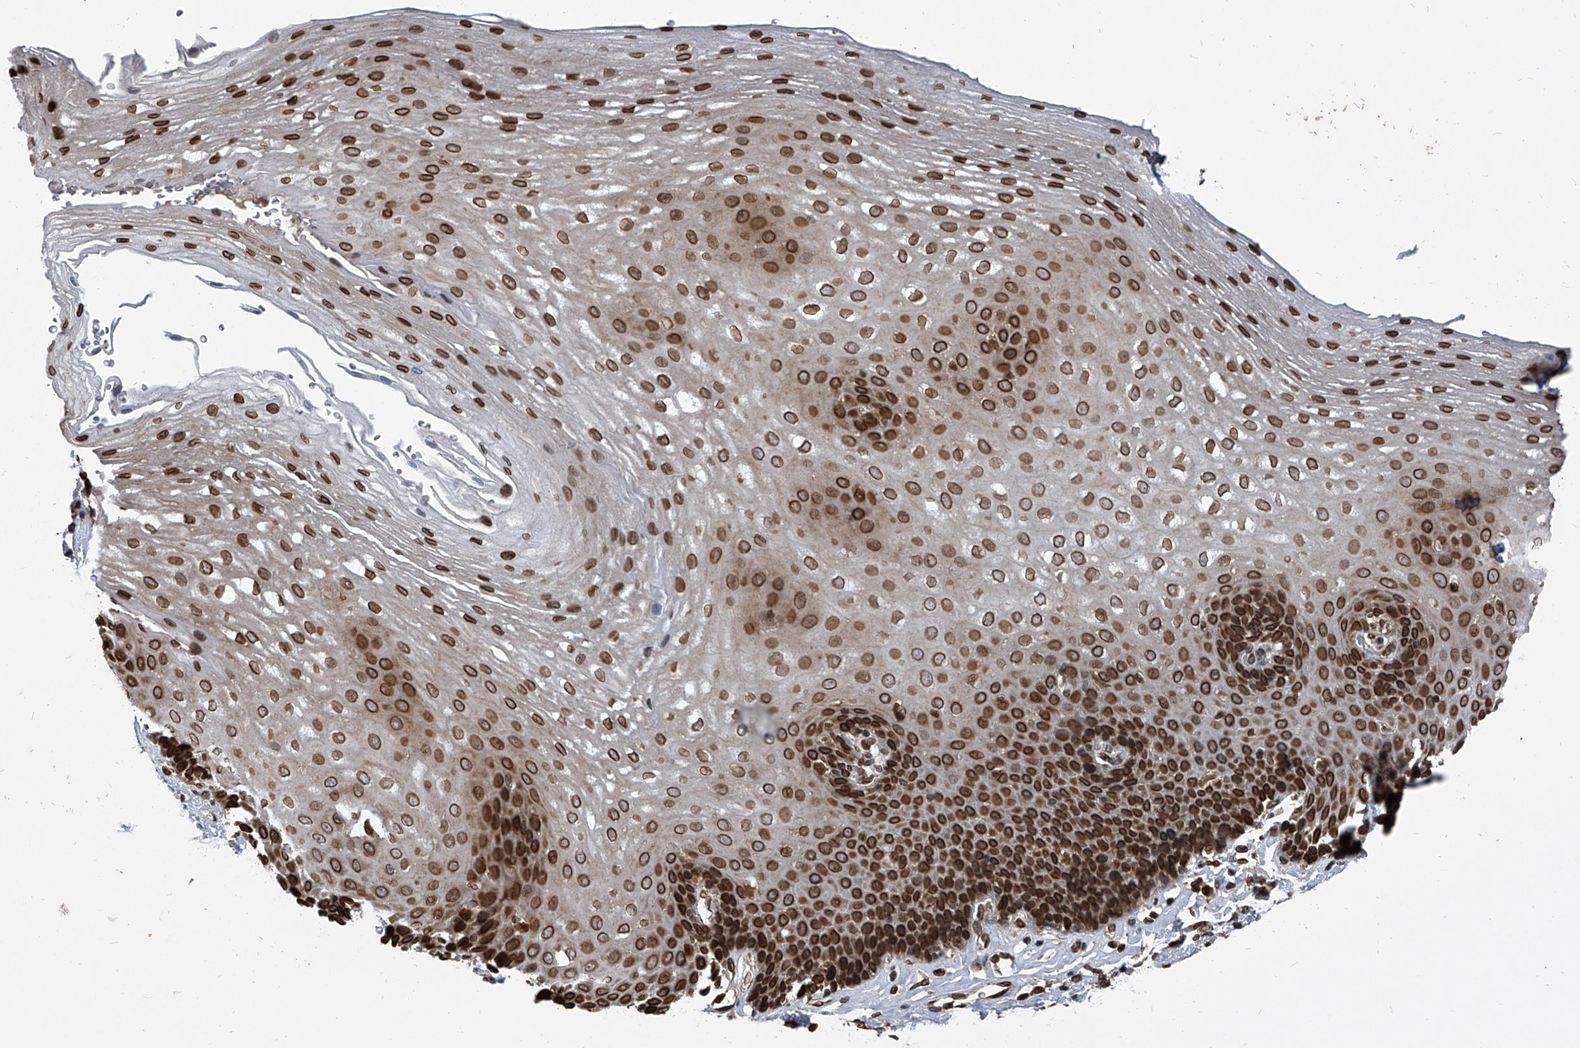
{"staining": {"intensity": "strong", "quantity": ">75%", "location": "cytoplasmic/membranous,nuclear"}, "tissue": "esophagus", "cell_type": "Squamous epithelial cells", "image_type": "normal", "snomed": [{"axis": "morphology", "description": "Normal tissue, NOS"}, {"axis": "topography", "description": "Esophagus"}], "caption": "IHC image of benign esophagus stained for a protein (brown), which displays high levels of strong cytoplasmic/membranous,nuclear positivity in about >75% of squamous epithelial cells.", "gene": "PHF20", "patient": {"sex": "female", "age": 66}}